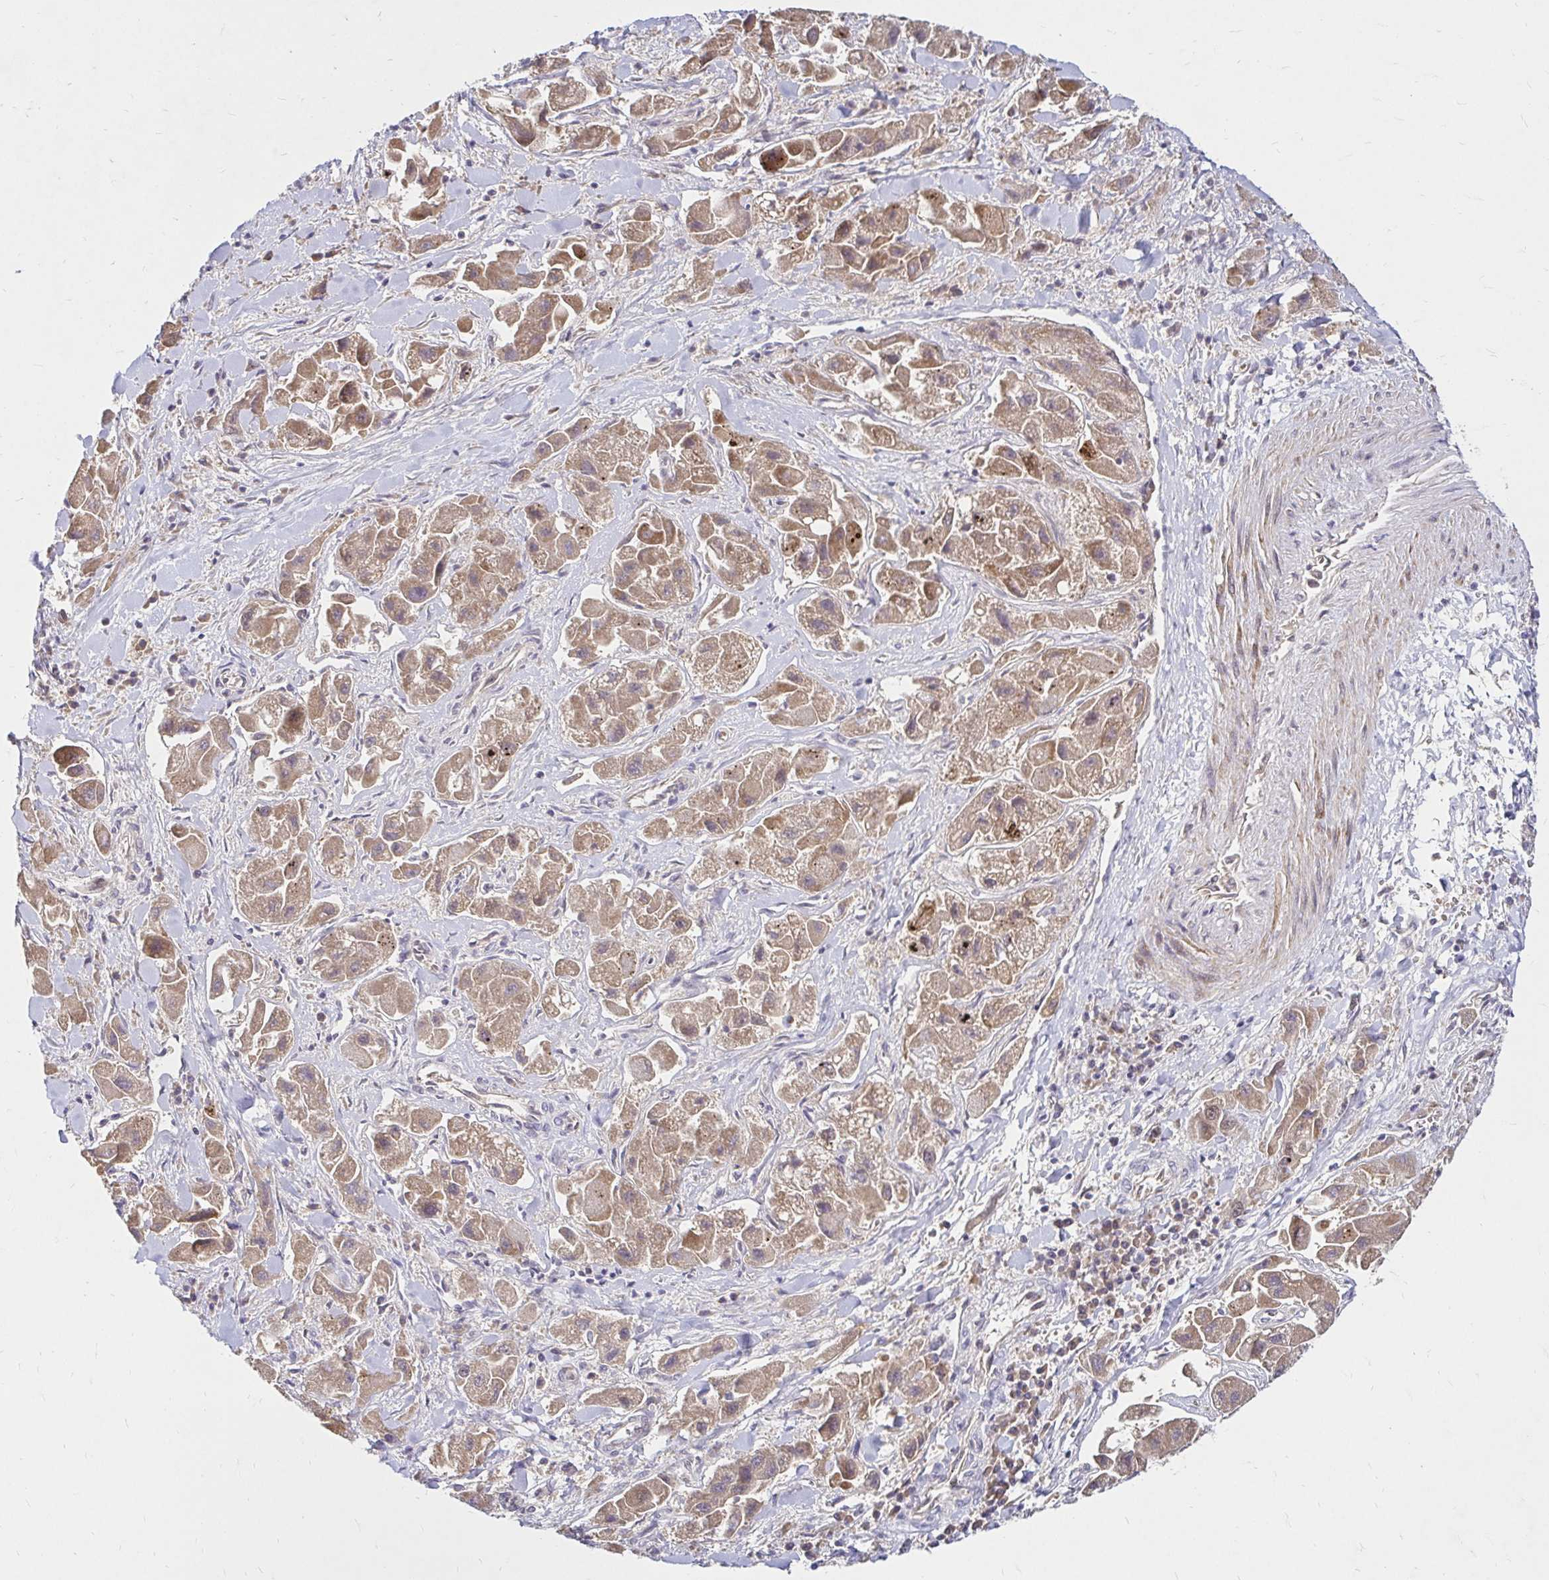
{"staining": {"intensity": "moderate", "quantity": ">75%", "location": "cytoplasmic/membranous"}, "tissue": "liver cancer", "cell_type": "Tumor cells", "image_type": "cancer", "snomed": [{"axis": "morphology", "description": "Carcinoma, Hepatocellular, NOS"}, {"axis": "topography", "description": "Liver"}], "caption": "Brown immunohistochemical staining in human liver cancer (hepatocellular carcinoma) shows moderate cytoplasmic/membranous expression in approximately >75% of tumor cells.", "gene": "ARHGEF37", "patient": {"sex": "male", "age": 24}}